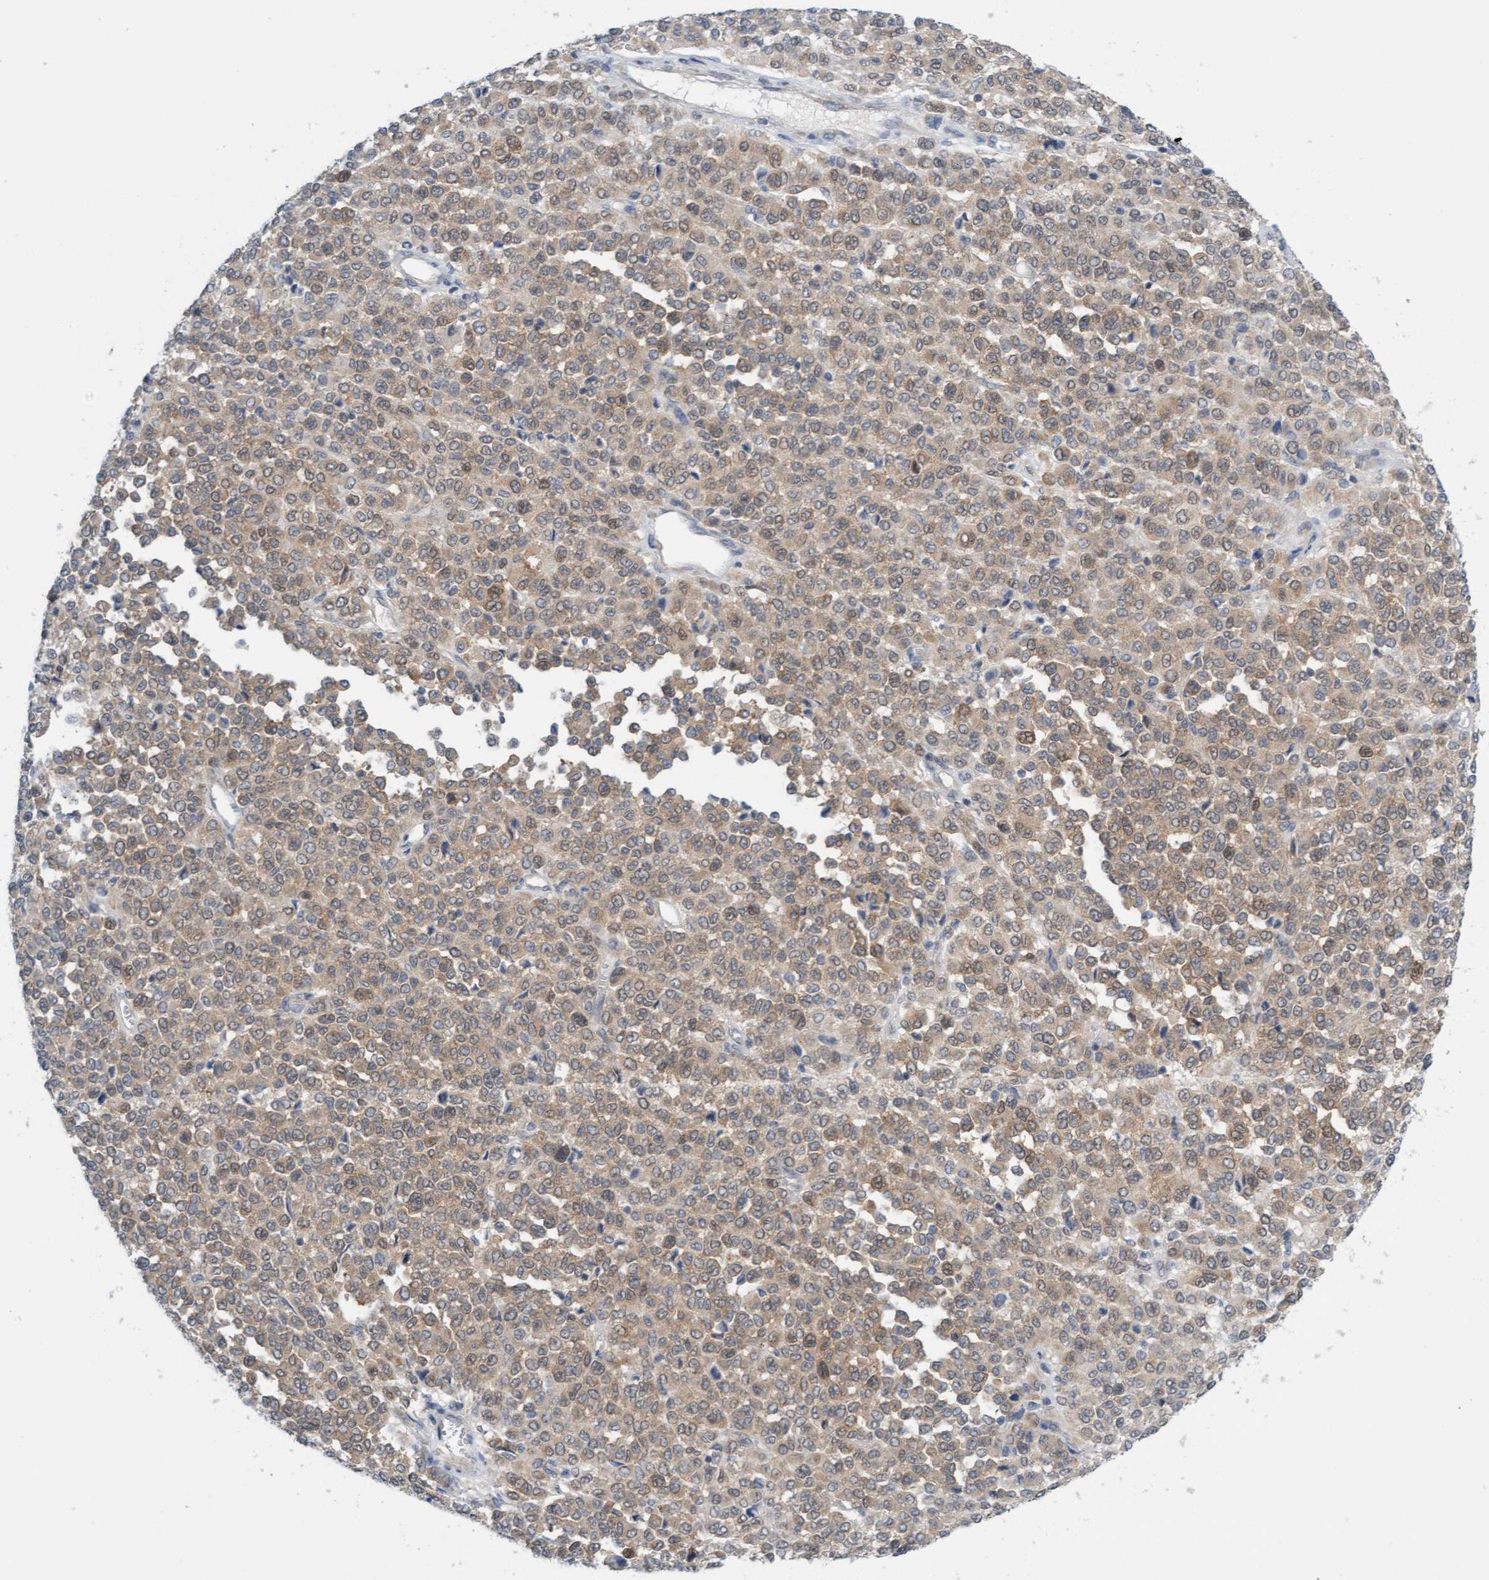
{"staining": {"intensity": "weak", "quantity": ">75%", "location": "cytoplasmic/membranous"}, "tissue": "melanoma", "cell_type": "Tumor cells", "image_type": "cancer", "snomed": [{"axis": "morphology", "description": "Malignant melanoma, Metastatic site"}, {"axis": "topography", "description": "Pancreas"}], "caption": "Weak cytoplasmic/membranous staining for a protein is seen in approximately >75% of tumor cells of melanoma using immunohistochemistry (IHC).", "gene": "AMZ2", "patient": {"sex": "female", "age": 30}}